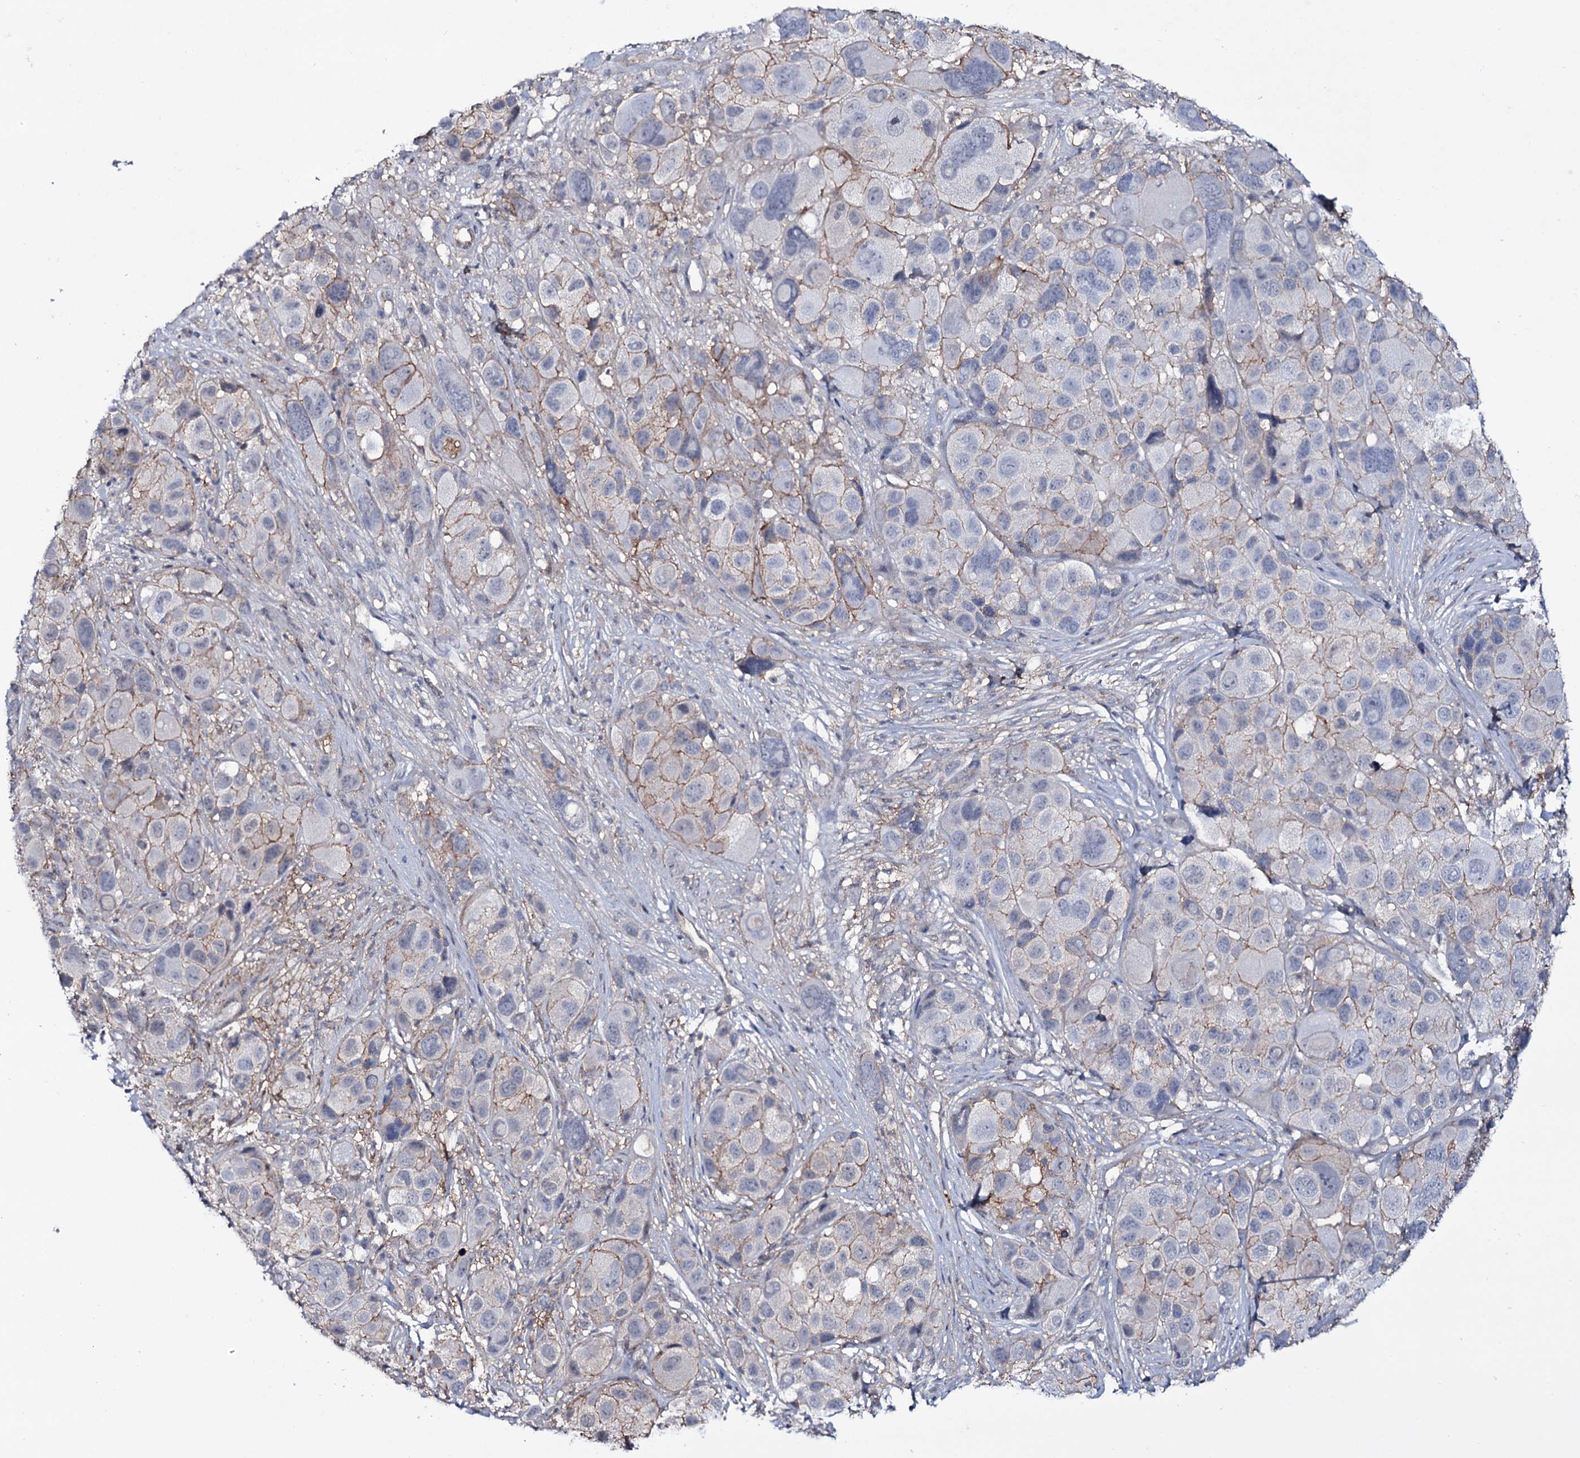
{"staining": {"intensity": "moderate", "quantity": "<25%", "location": "cytoplasmic/membranous"}, "tissue": "melanoma", "cell_type": "Tumor cells", "image_type": "cancer", "snomed": [{"axis": "morphology", "description": "Malignant melanoma, NOS"}, {"axis": "topography", "description": "Skin of trunk"}], "caption": "Malignant melanoma stained with a protein marker exhibits moderate staining in tumor cells.", "gene": "SNAP23", "patient": {"sex": "male", "age": 71}}